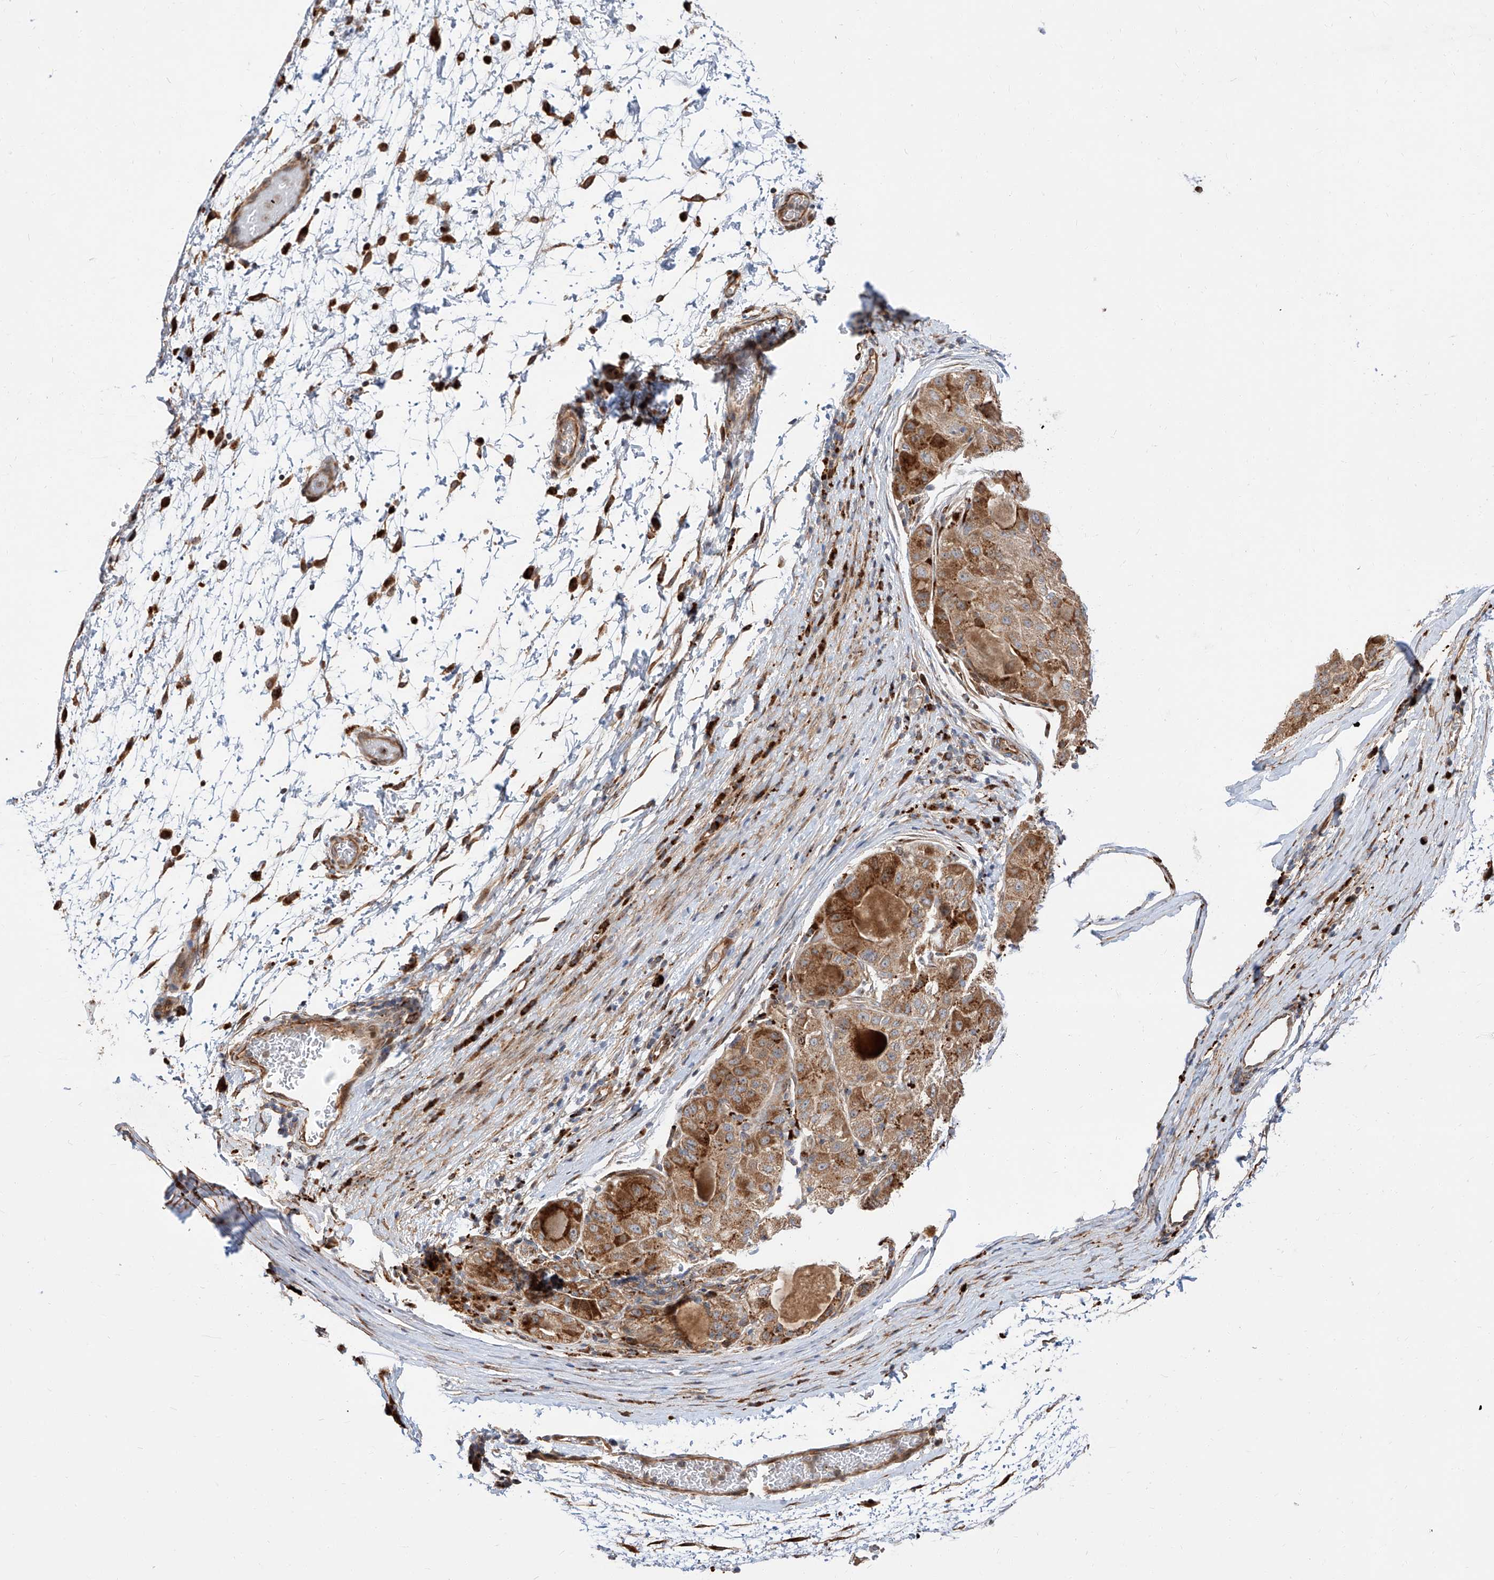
{"staining": {"intensity": "moderate", "quantity": ">75%", "location": "cytoplasmic/membranous"}, "tissue": "liver cancer", "cell_type": "Tumor cells", "image_type": "cancer", "snomed": [{"axis": "morphology", "description": "Carcinoma, Hepatocellular, NOS"}, {"axis": "topography", "description": "Liver"}], "caption": "Immunohistochemistry (IHC) of hepatocellular carcinoma (liver) shows medium levels of moderate cytoplasmic/membranous staining in approximately >75% of tumor cells.", "gene": "DIRAS3", "patient": {"sex": "male", "age": 80}}